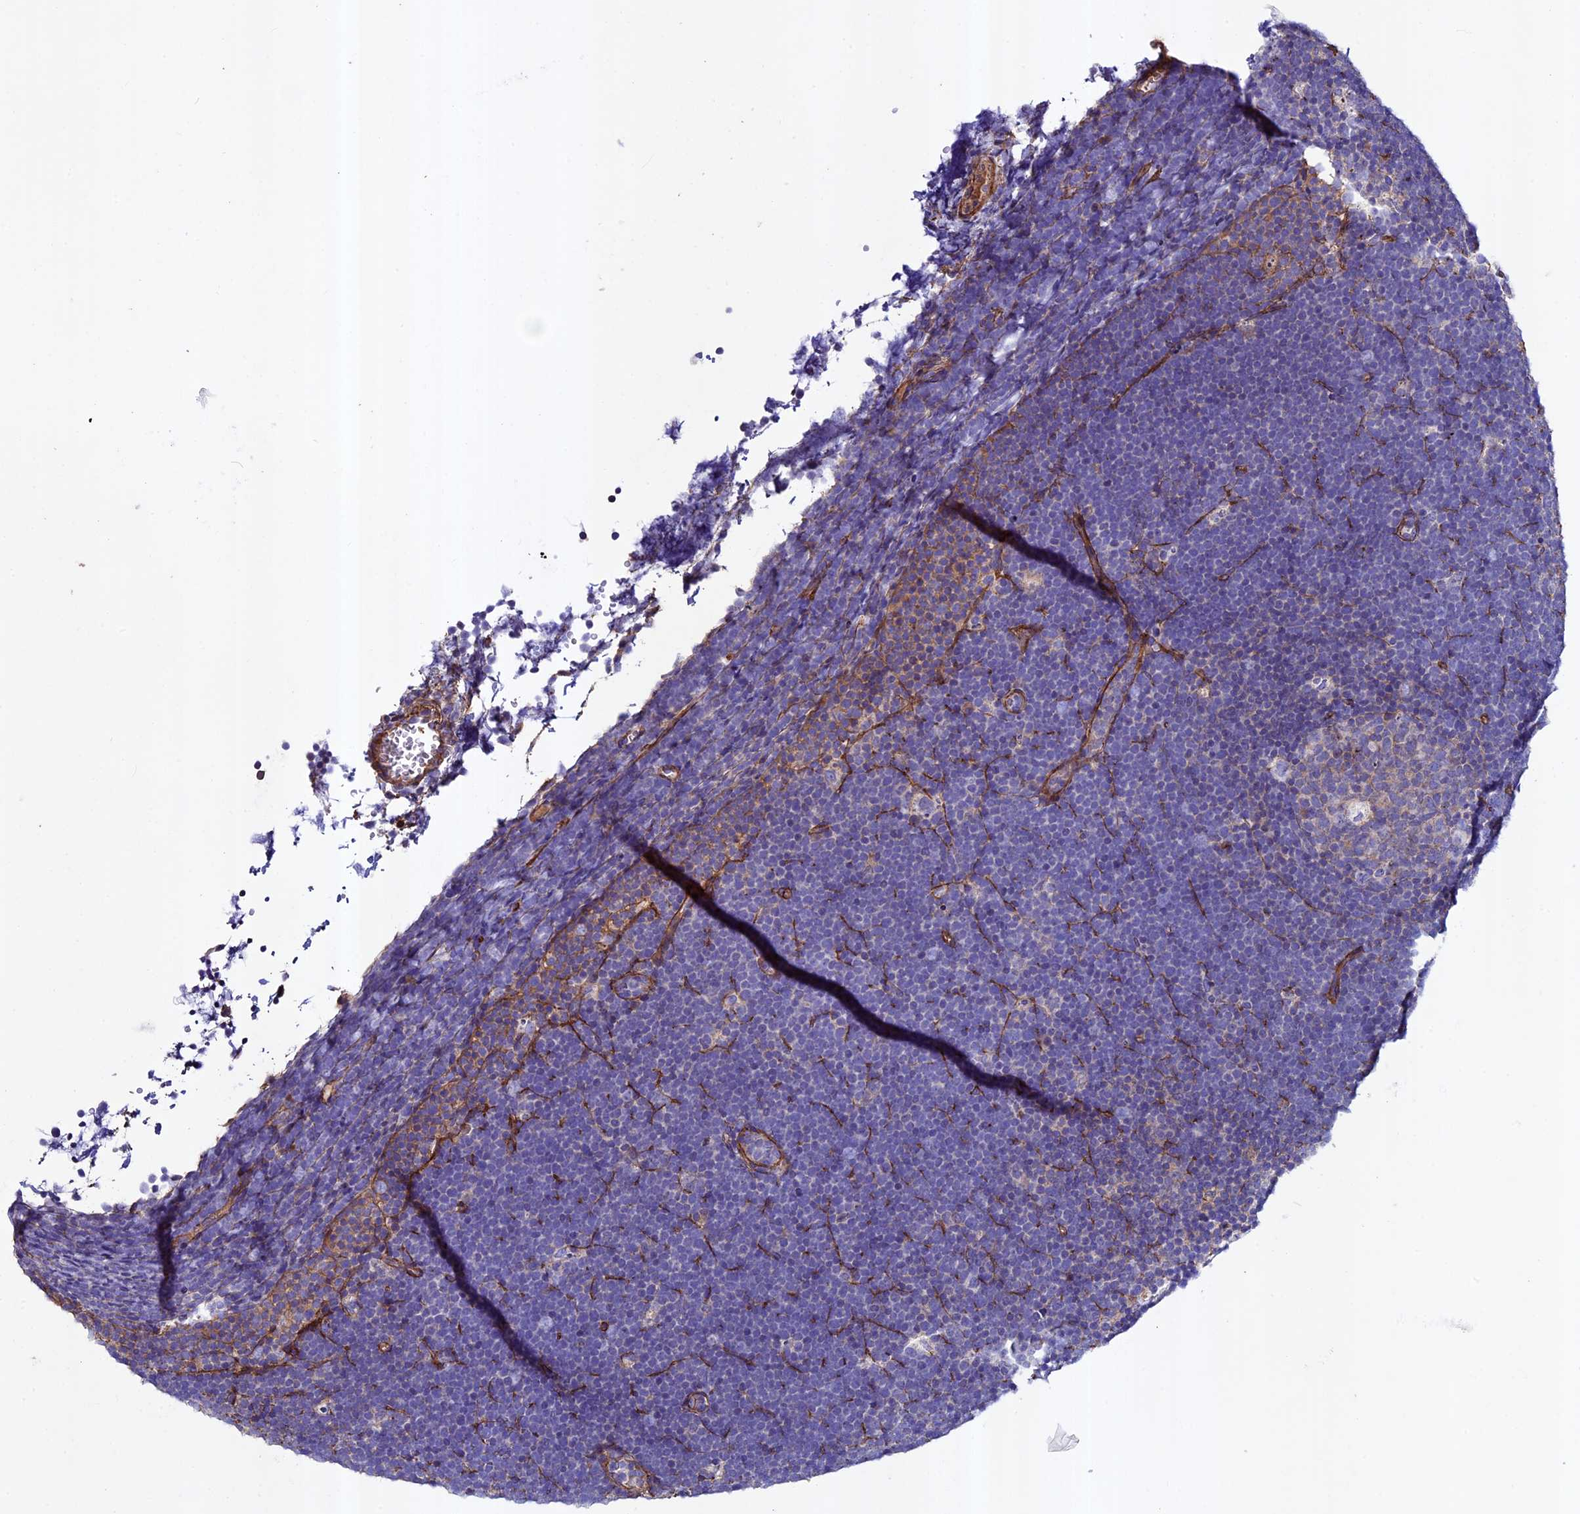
{"staining": {"intensity": "negative", "quantity": "none", "location": "none"}, "tissue": "lymphoma", "cell_type": "Tumor cells", "image_type": "cancer", "snomed": [{"axis": "morphology", "description": "Malignant lymphoma, non-Hodgkin's type, High grade"}, {"axis": "topography", "description": "Lymph node"}], "caption": "The photomicrograph exhibits no staining of tumor cells in malignant lymphoma, non-Hodgkin's type (high-grade).", "gene": "EVA1B", "patient": {"sex": "male", "age": 13}}